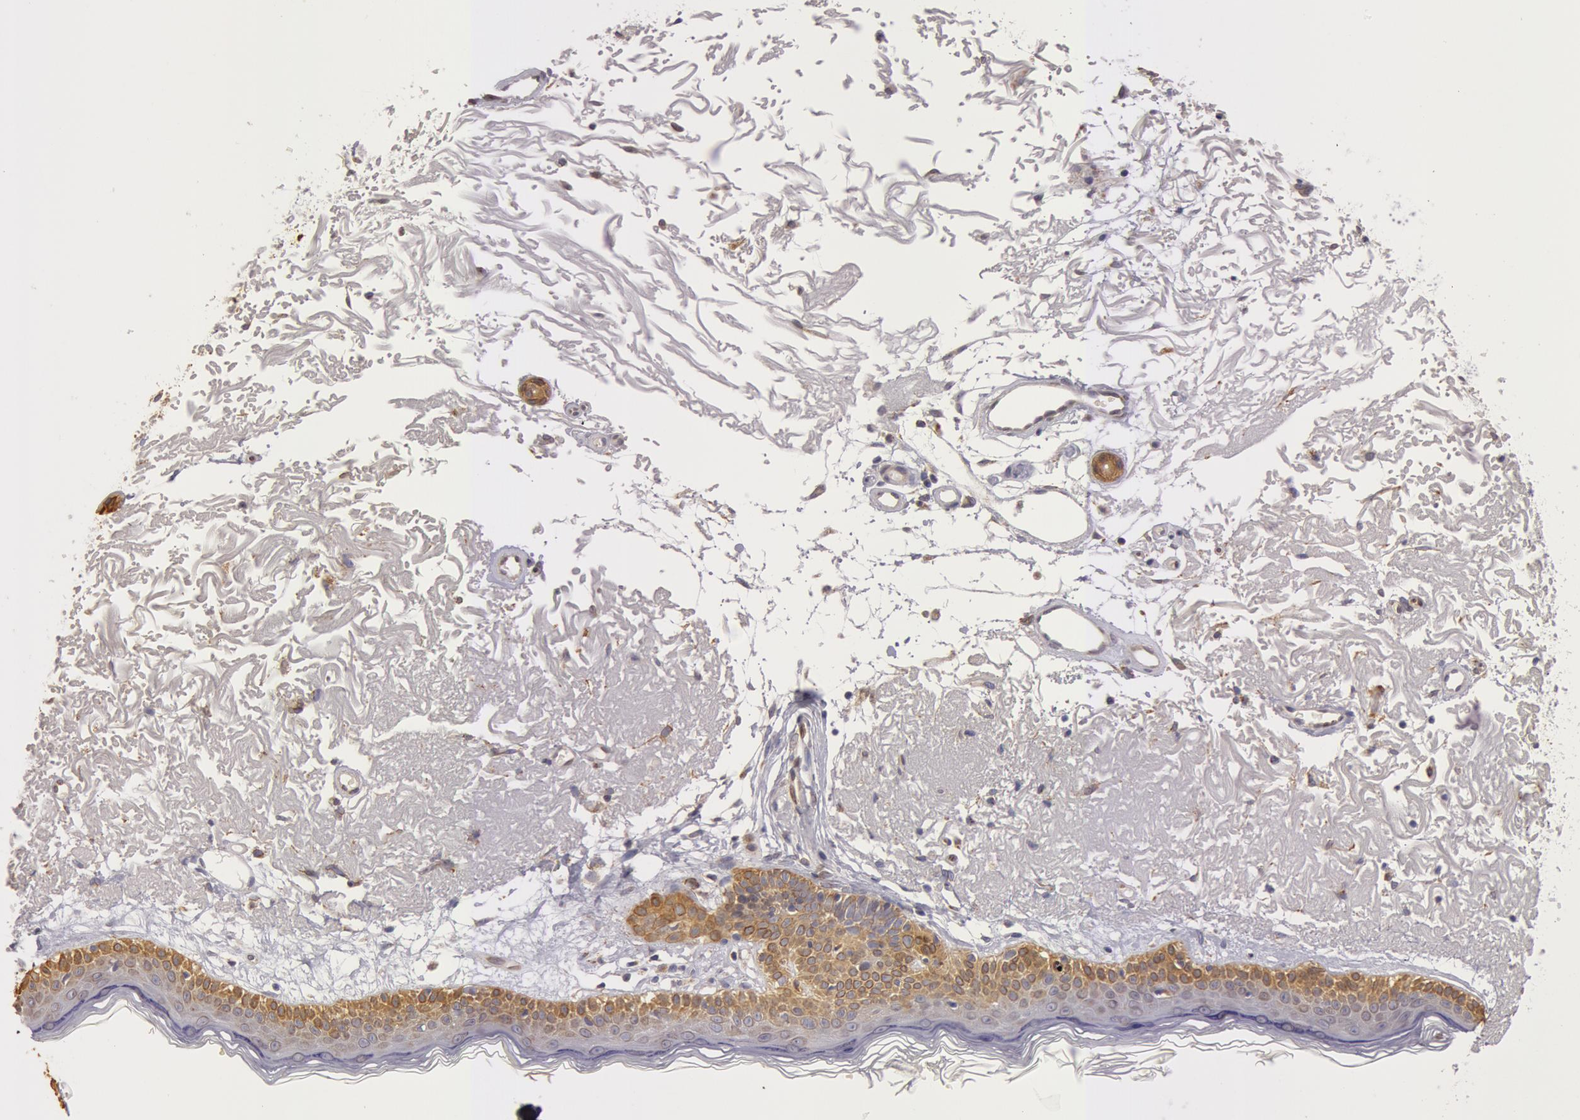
{"staining": {"intensity": "negative", "quantity": "none", "location": "none"}, "tissue": "skin", "cell_type": "Fibroblasts", "image_type": "normal", "snomed": [{"axis": "morphology", "description": "Normal tissue, NOS"}, {"axis": "topography", "description": "Skin"}], "caption": "This is a micrograph of IHC staining of normal skin, which shows no positivity in fibroblasts. The staining was performed using DAB (3,3'-diaminobenzidine) to visualize the protein expression in brown, while the nuclei were stained in blue with hematoxylin (Magnification: 20x).", "gene": "KRT18", "patient": {"sex": "female", "age": 90}}